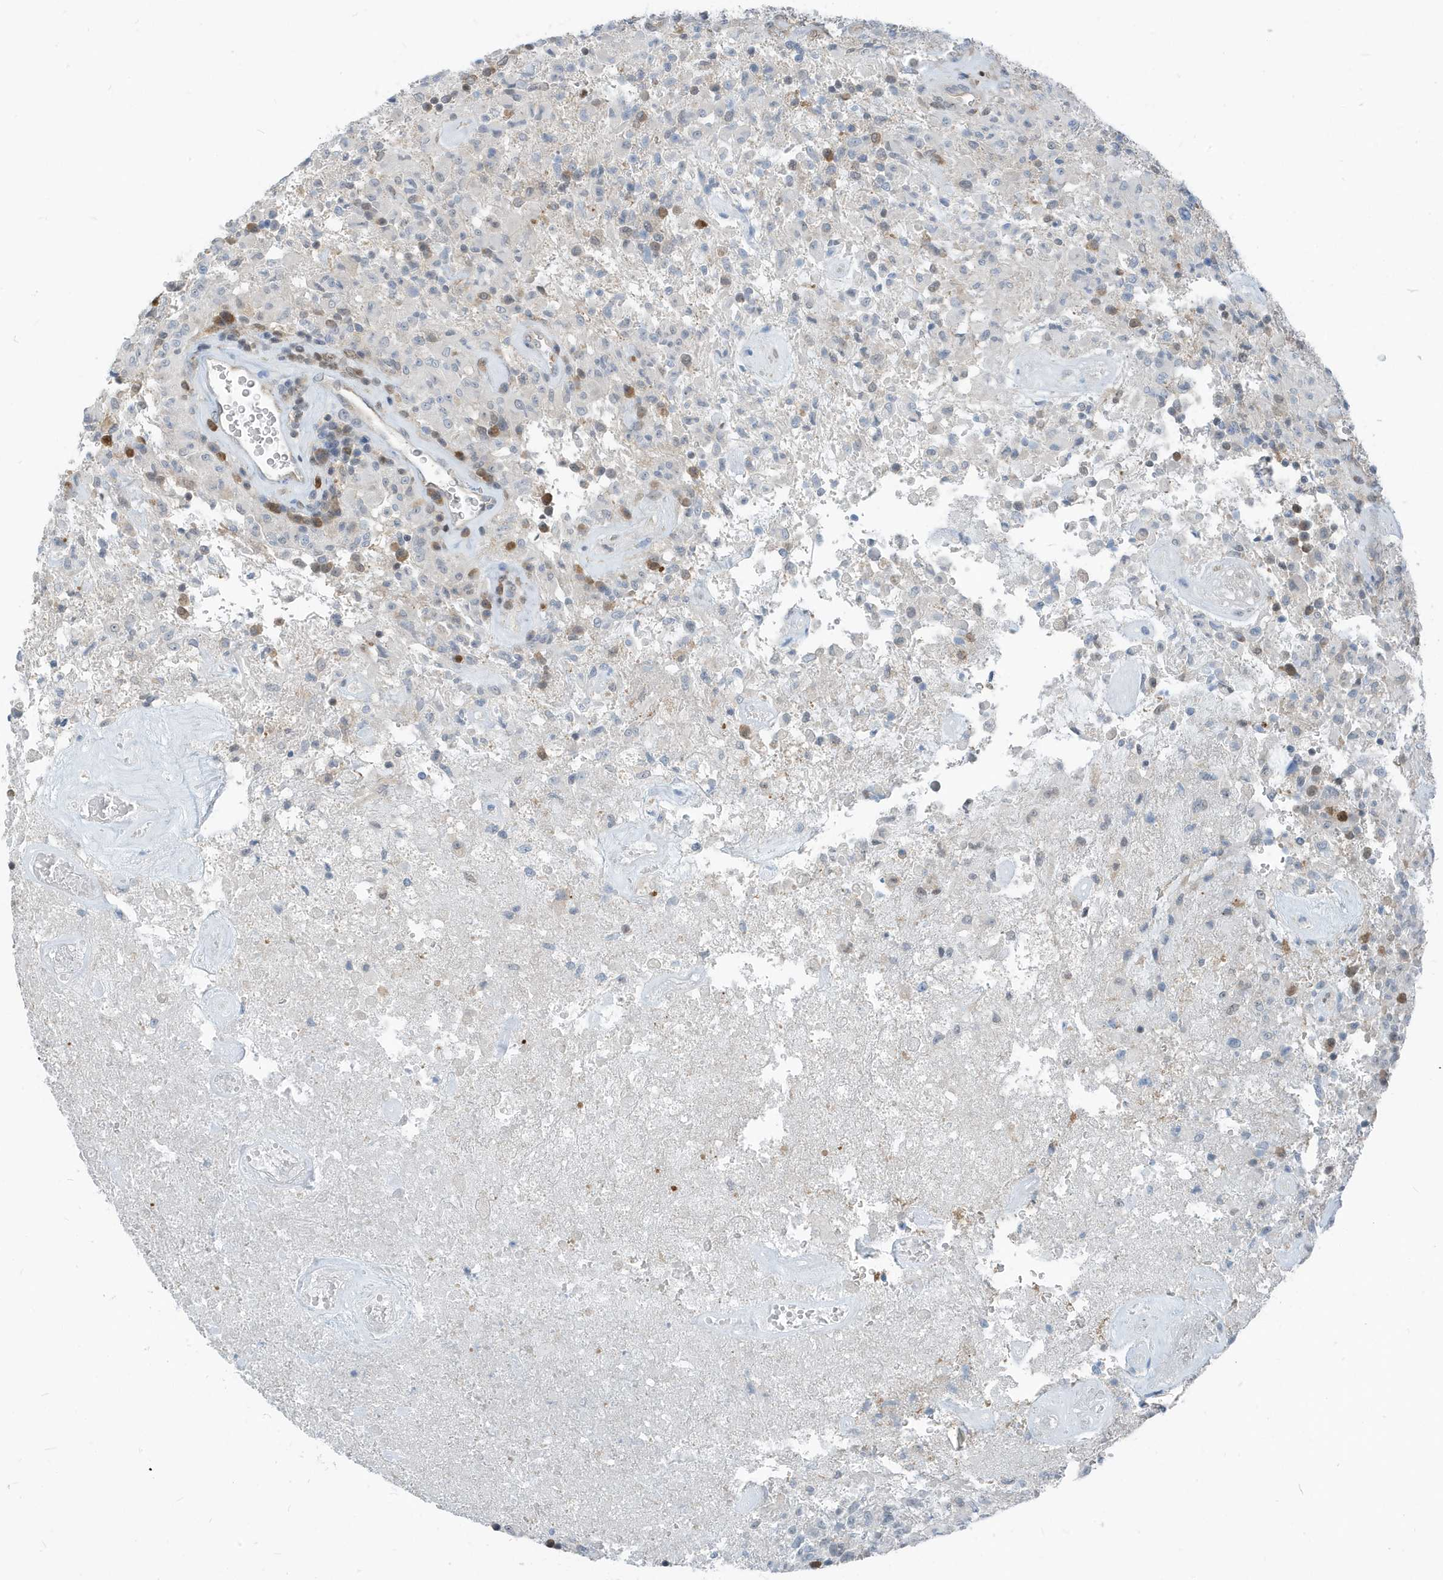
{"staining": {"intensity": "negative", "quantity": "none", "location": "none"}, "tissue": "glioma", "cell_type": "Tumor cells", "image_type": "cancer", "snomed": [{"axis": "morphology", "description": "Glioma, malignant, High grade"}, {"axis": "topography", "description": "Brain"}], "caption": "This is an IHC photomicrograph of human glioma. There is no positivity in tumor cells.", "gene": "NCOA7", "patient": {"sex": "female", "age": 57}}